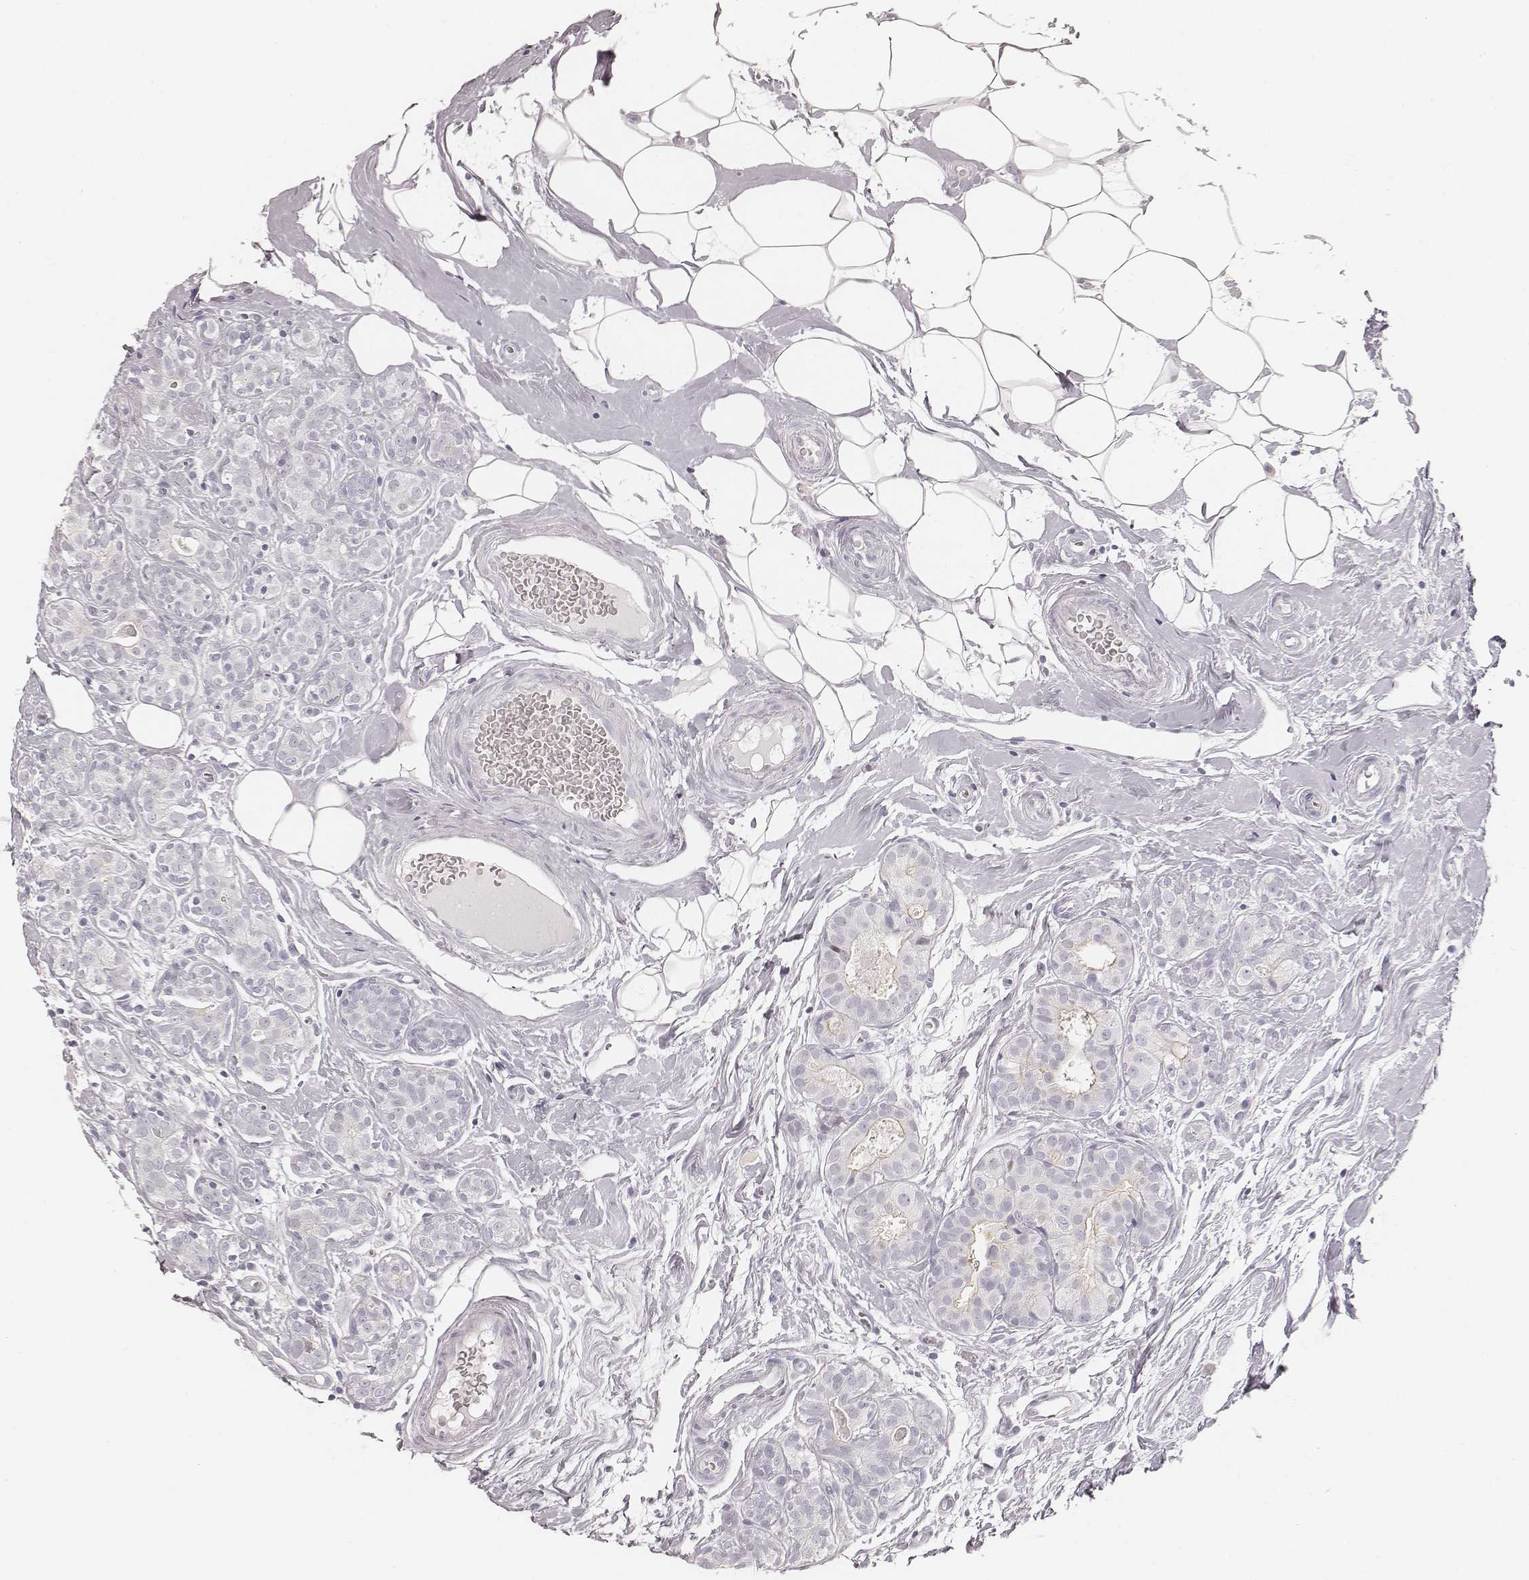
{"staining": {"intensity": "negative", "quantity": "none", "location": "none"}, "tissue": "breast cancer", "cell_type": "Tumor cells", "image_type": "cancer", "snomed": [{"axis": "morphology", "description": "Normal tissue, NOS"}, {"axis": "morphology", "description": "Duct carcinoma"}, {"axis": "topography", "description": "Breast"}], "caption": "DAB immunohistochemical staining of human breast intraductal carcinoma exhibits no significant expression in tumor cells.", "gene": "HNF4G", "patient": {"sex": "female", "age": 43}}